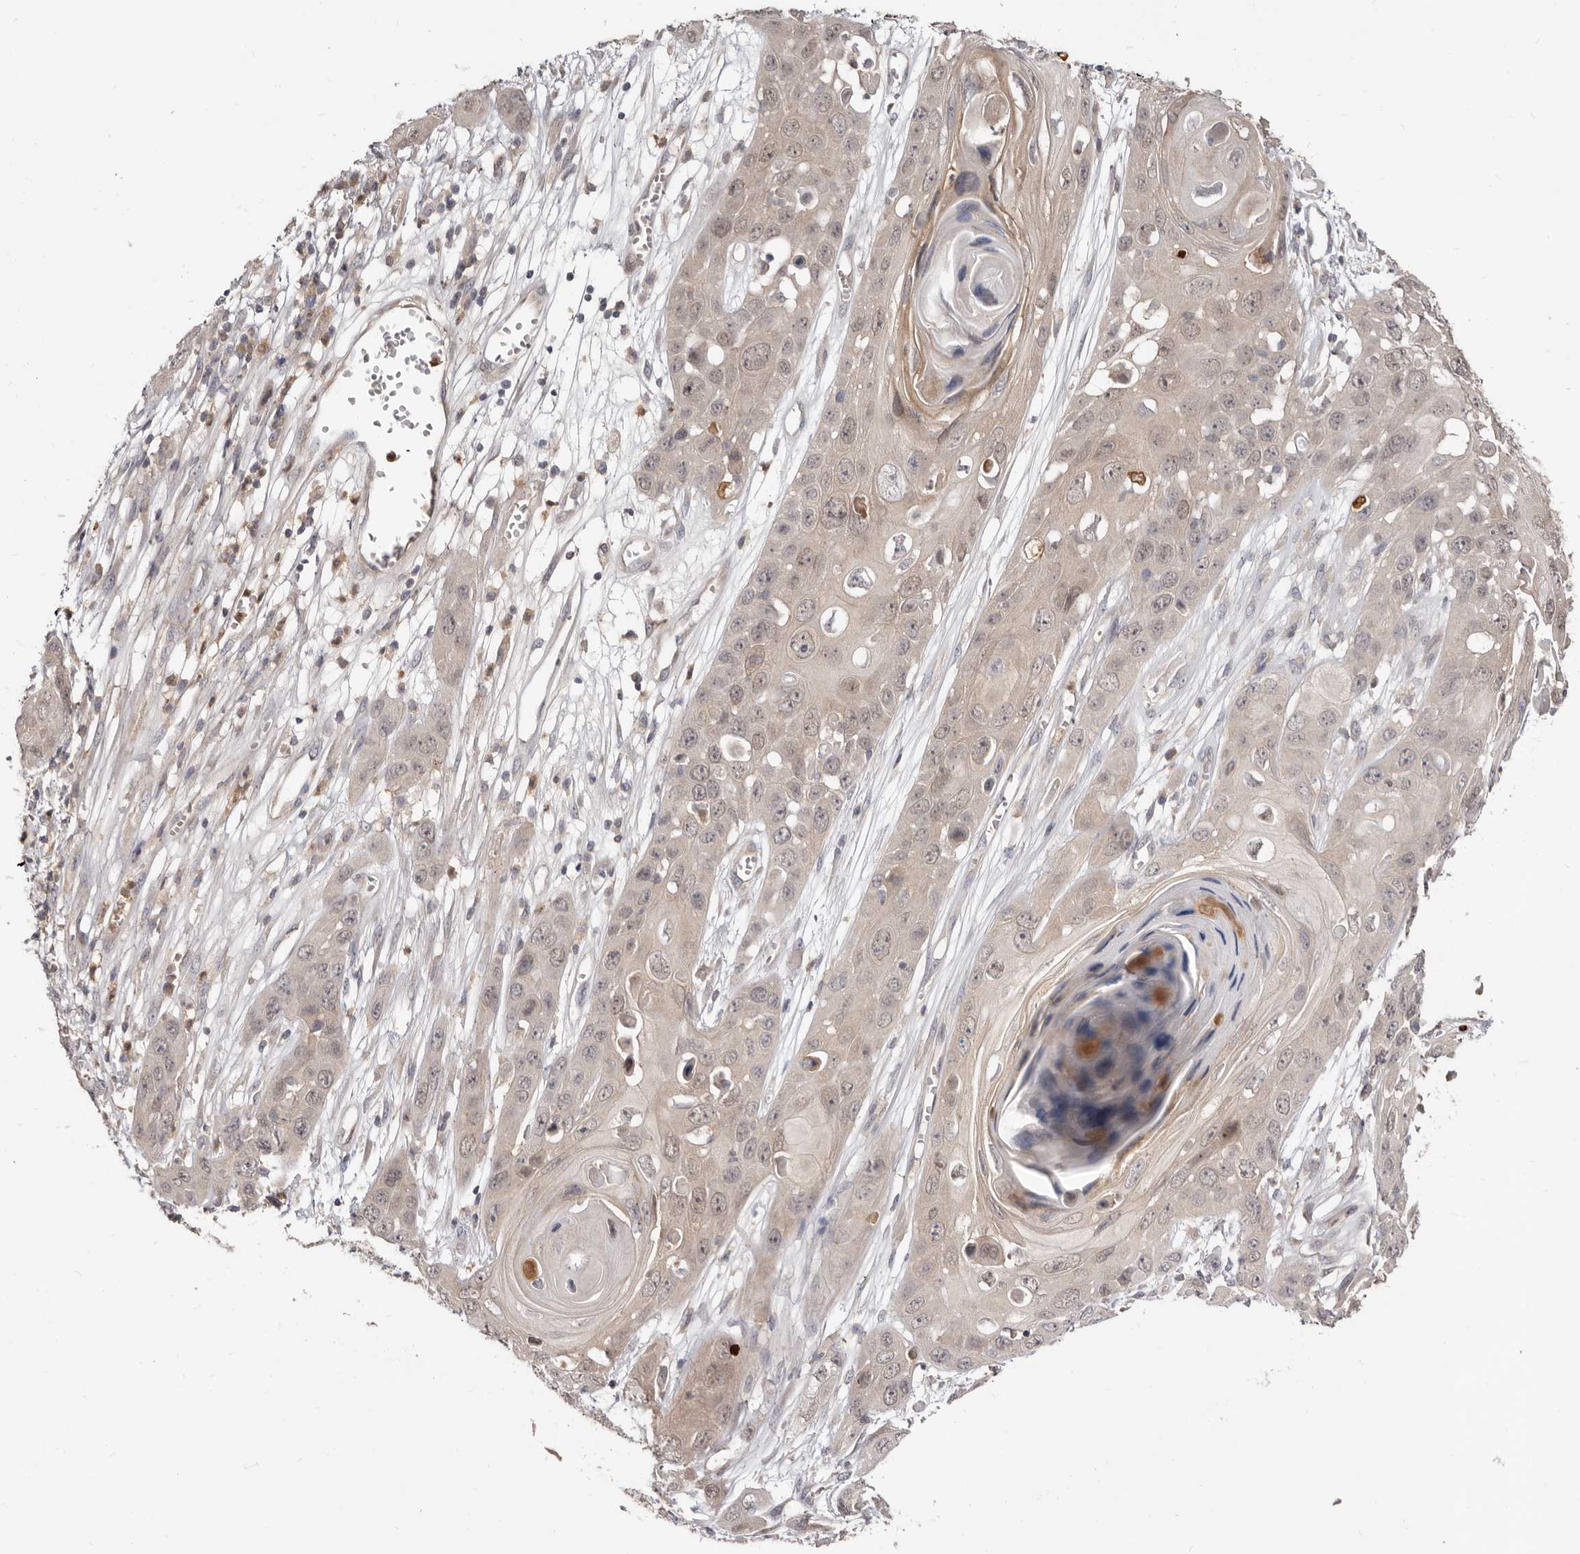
{"staining": {"intensity": "weak", "quantity": ">75%", "location": "cytoplasmic/membranous,nuclear"}, "tissue": "skin cancer", "cell_type": "Tumor cells", "image_type": "cancer", "snomed": [{"axis": "morphology", "description": "Squamous cell carcinoma, NOS"}, {"axis": "topography", "description": "Skin"}], "caption": "Human skin cancer (squamous cell carcinoma) stained with a brown dye demonstrates weak cytoplasmic/membranous and nuclear positive expression in about >75% of tumor cells.", "gene": "TC2N", "patient": {"sex": "male", "age": 55}}